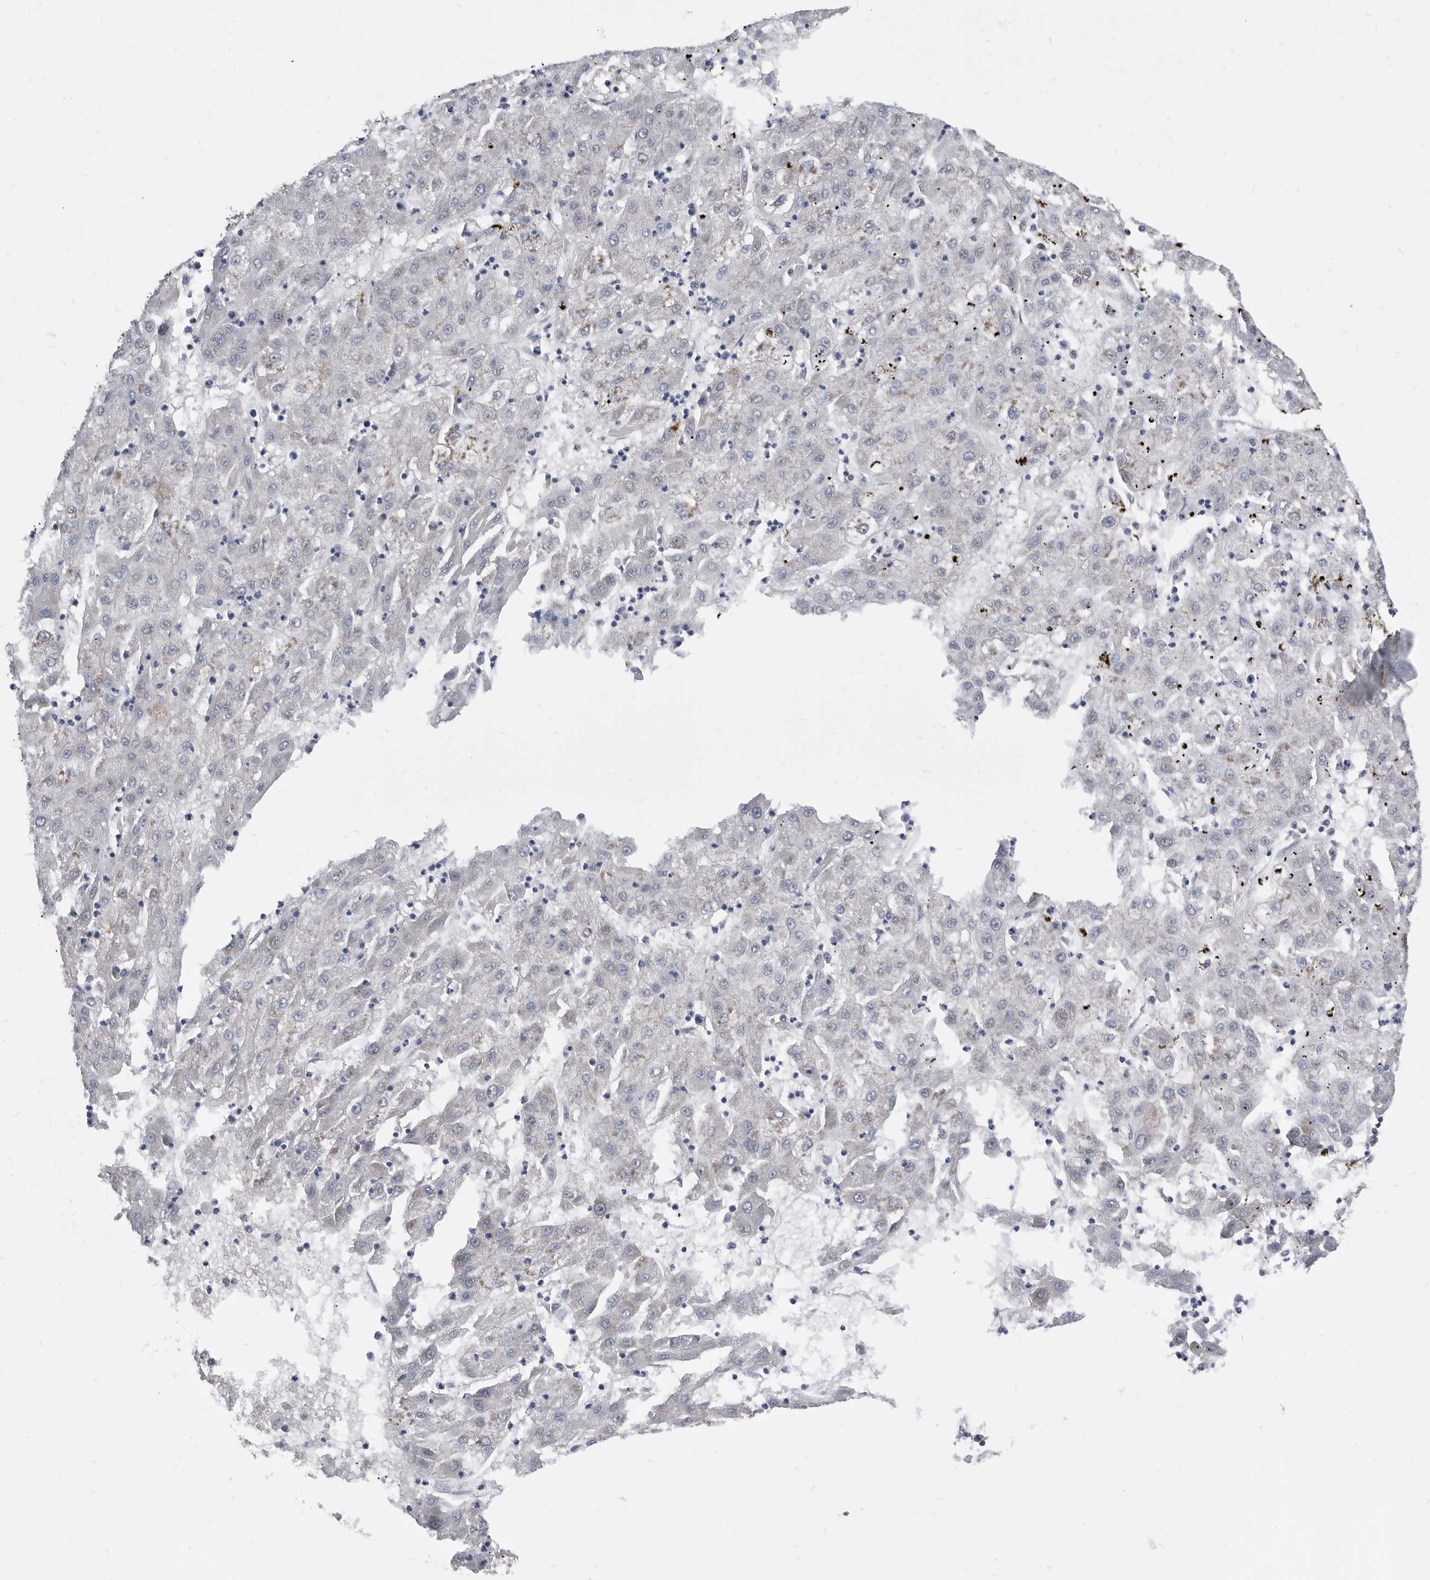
{"staining": {"intensity": "negative", "quantity": "none", "location": "none"}, "tissue": "liver cancer", "cell_type": "Tumor cells", "image_type": "cancer", "snomed": [{"axis": "morphology", "description": "Carcinoma, Hepatocellular, NOS"}, {"axis": "topography", "description": "Liver"}], "caption": "An immunohistochemistry image of hepatocellular carcinoma (liver) is shown. There is no staining in tumor cells of hepatocellular carcinoma (liver).", "gene": "CCT4", "patient": {"sex": "male", "age": 72}}